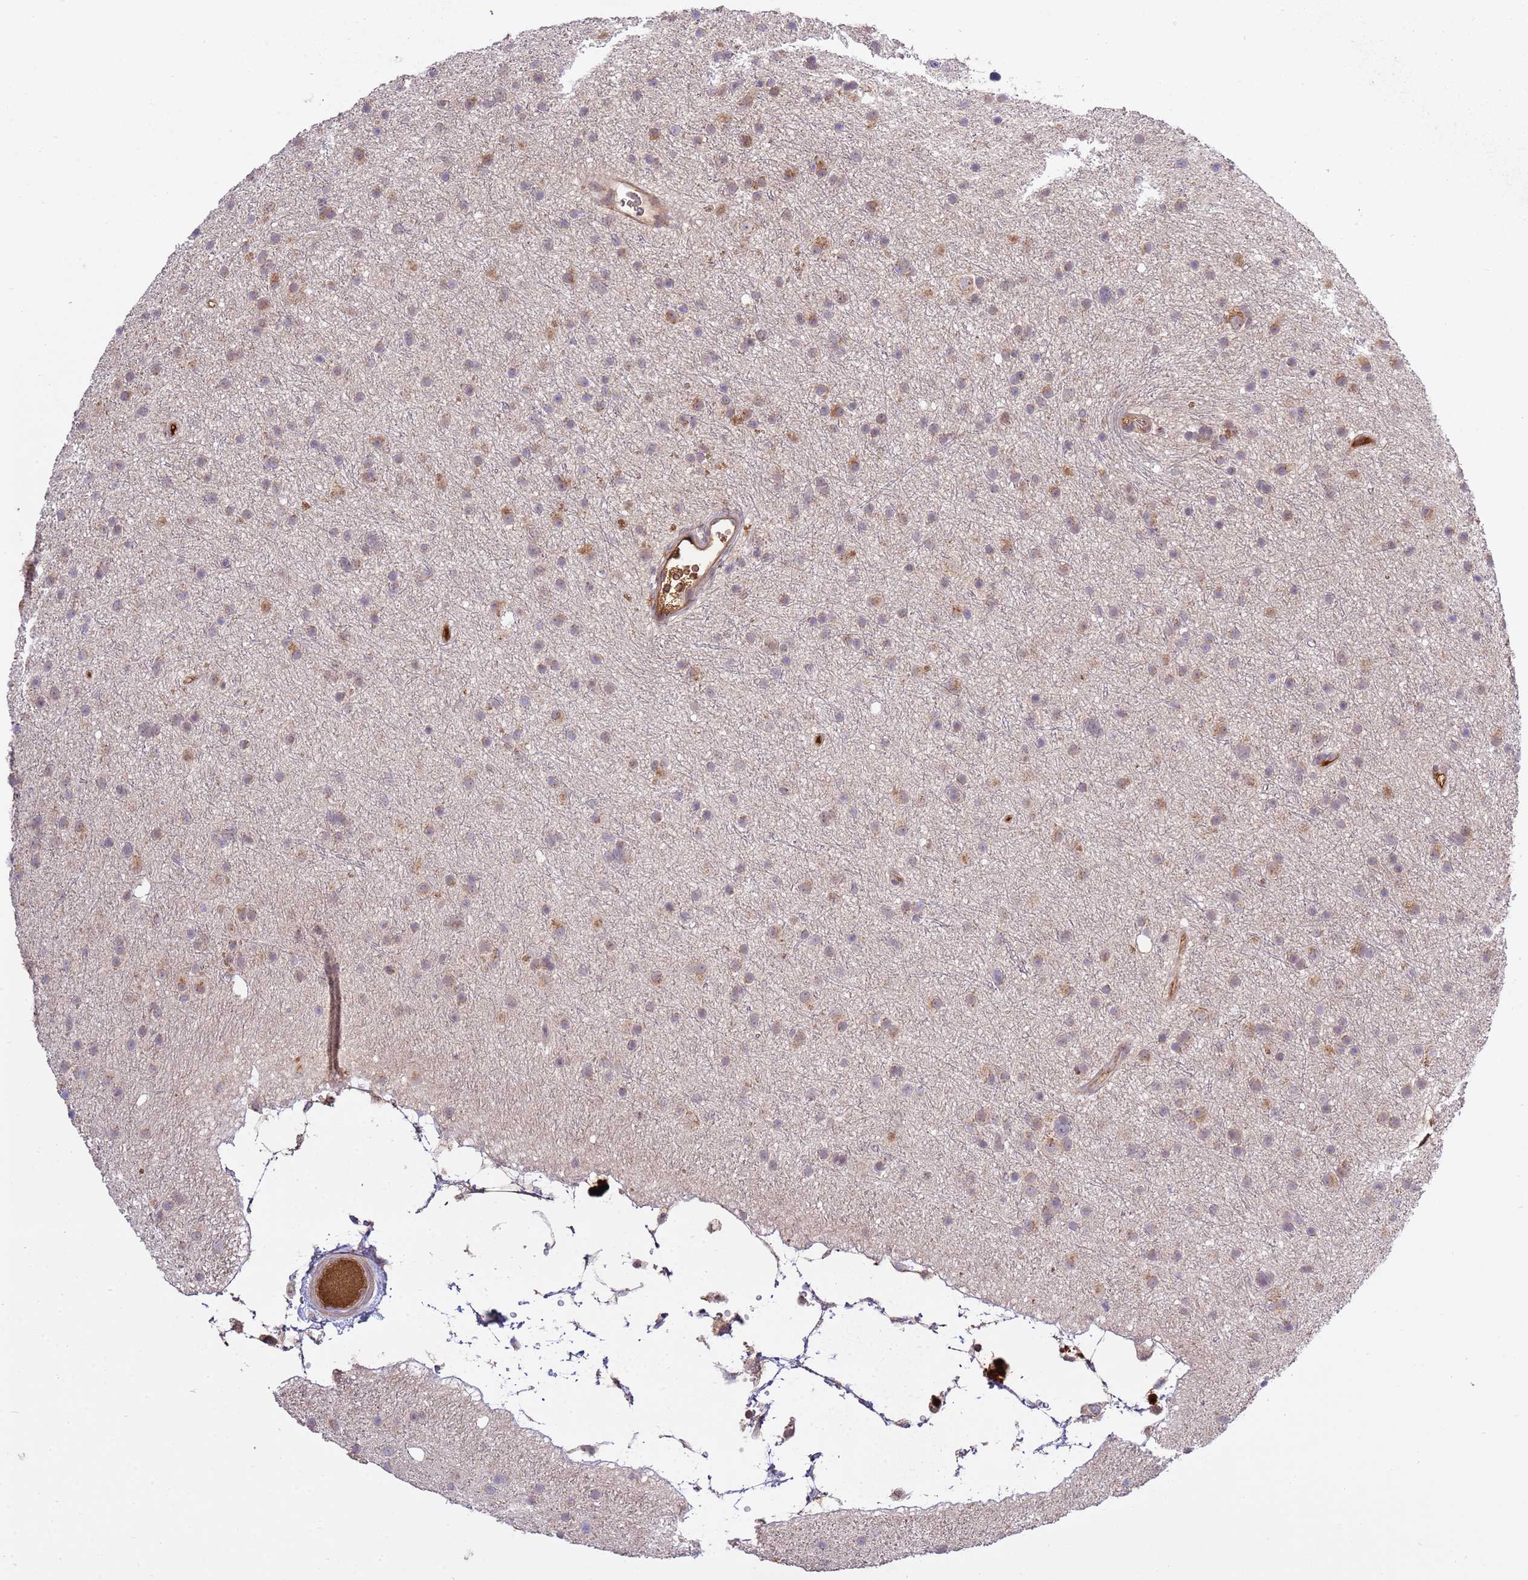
{"staining": {"intensity": "weak", "quantity": "<25%", "location": "cytoplasmic/membranous"}, "tissue": "glioma", "cell_type": "Tumor cells", "image_type": "cancer", "snomed": [{"axis": "morphology", "description": "Glioma, malignant, Low grade"}, {"axis": "topography", "description": "Cerebral cortex"}], "caption": "Tumor cells show no significant protein expression in glioma. (Stains: DAB (3,3'-diaminobenzidine) immunohistochemistry with hematoxylin counter stain, Microscopy: brightfield microscopy at high magnification).", "gene": "ZNF624", "patient": {"sex": "female", "age": 39}}